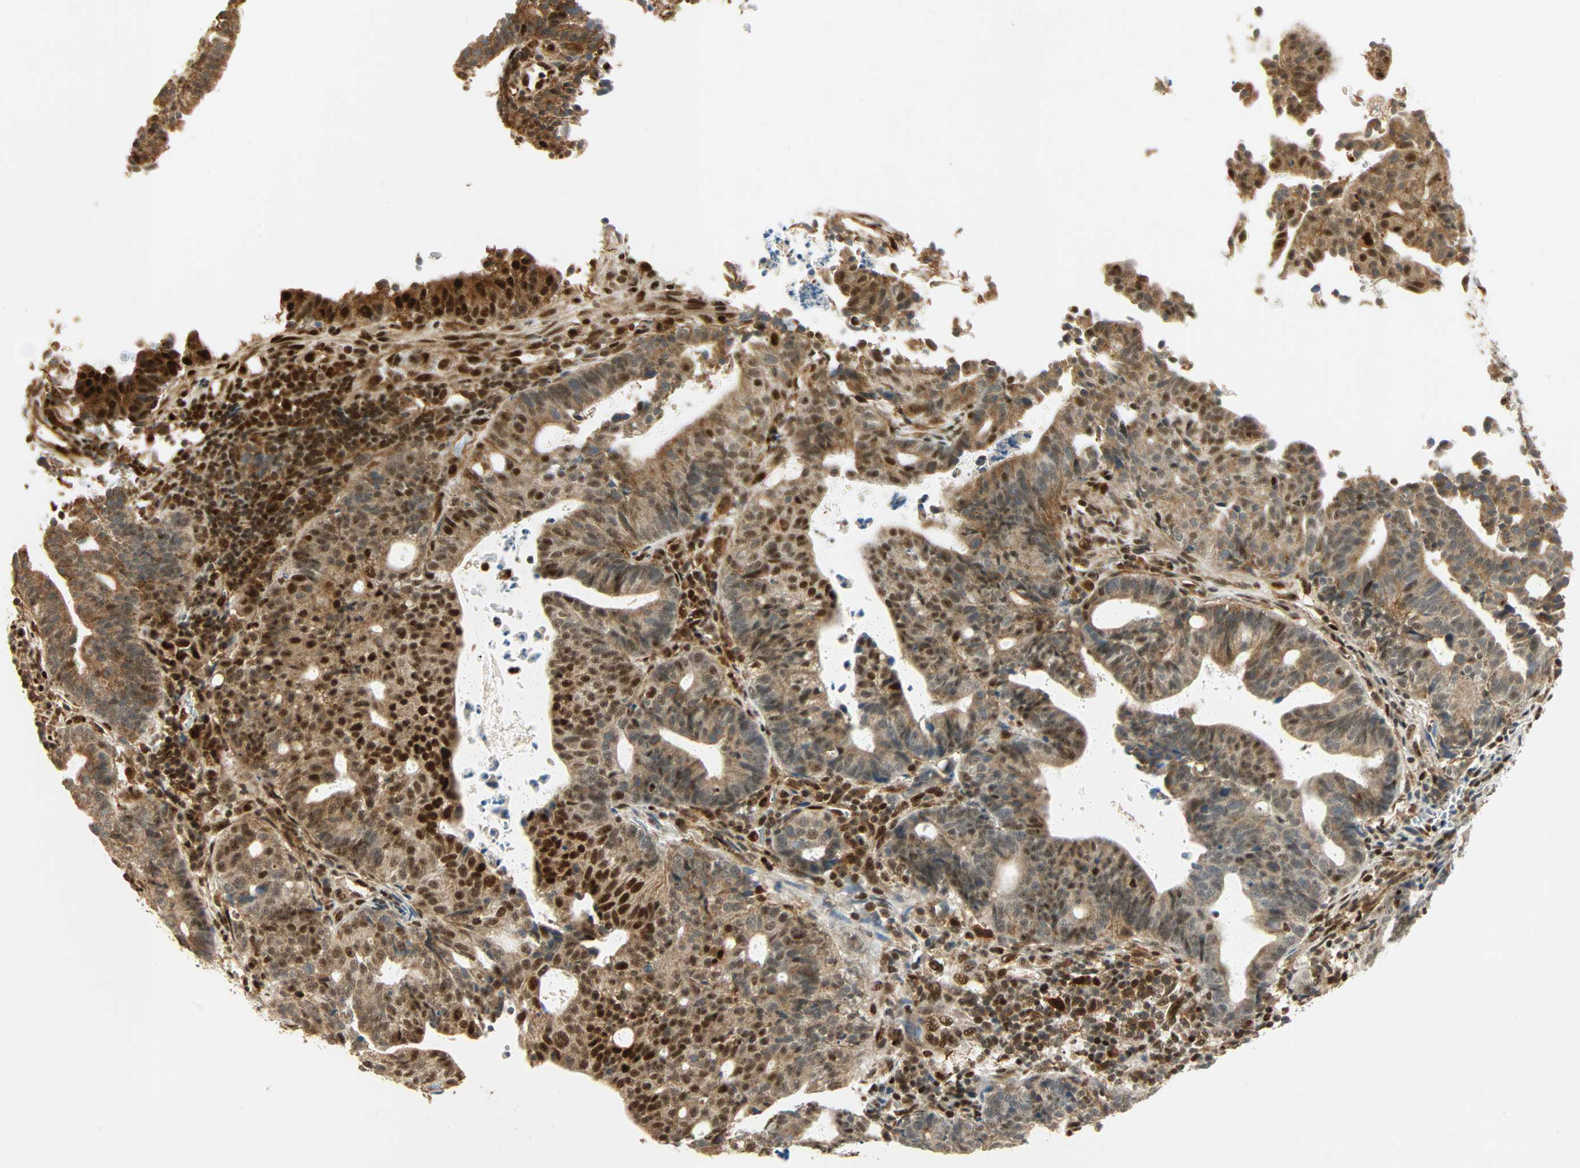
{"staining": {"intensity": "strong", "quantity": ">75%", "location": "cytoplasmic/membranous,nuclear"}, "tissue": "endometrial cancer", "cell_type": "Tumor cells", "image_type": "cancer", "snomed": [{"axis": "morphology", "description": "Adenocarcinoma, NOS"}, {"axis": "topography", "description": "Uterus"}], "caption": "IHC histopathology image of neoplastic tissue: endometrial adenocarcinoma stained using immunohistochemistry (IHC) exhibits high levels of strong protein expression localized specifically in the cytoplasmic/membranous and nuclear of tumor cells, appearing as a cytoplasmic/membranous and nuclear brown color.", "gene": "PNPLA6", "patient": {"sex": "female", "age": 83}}